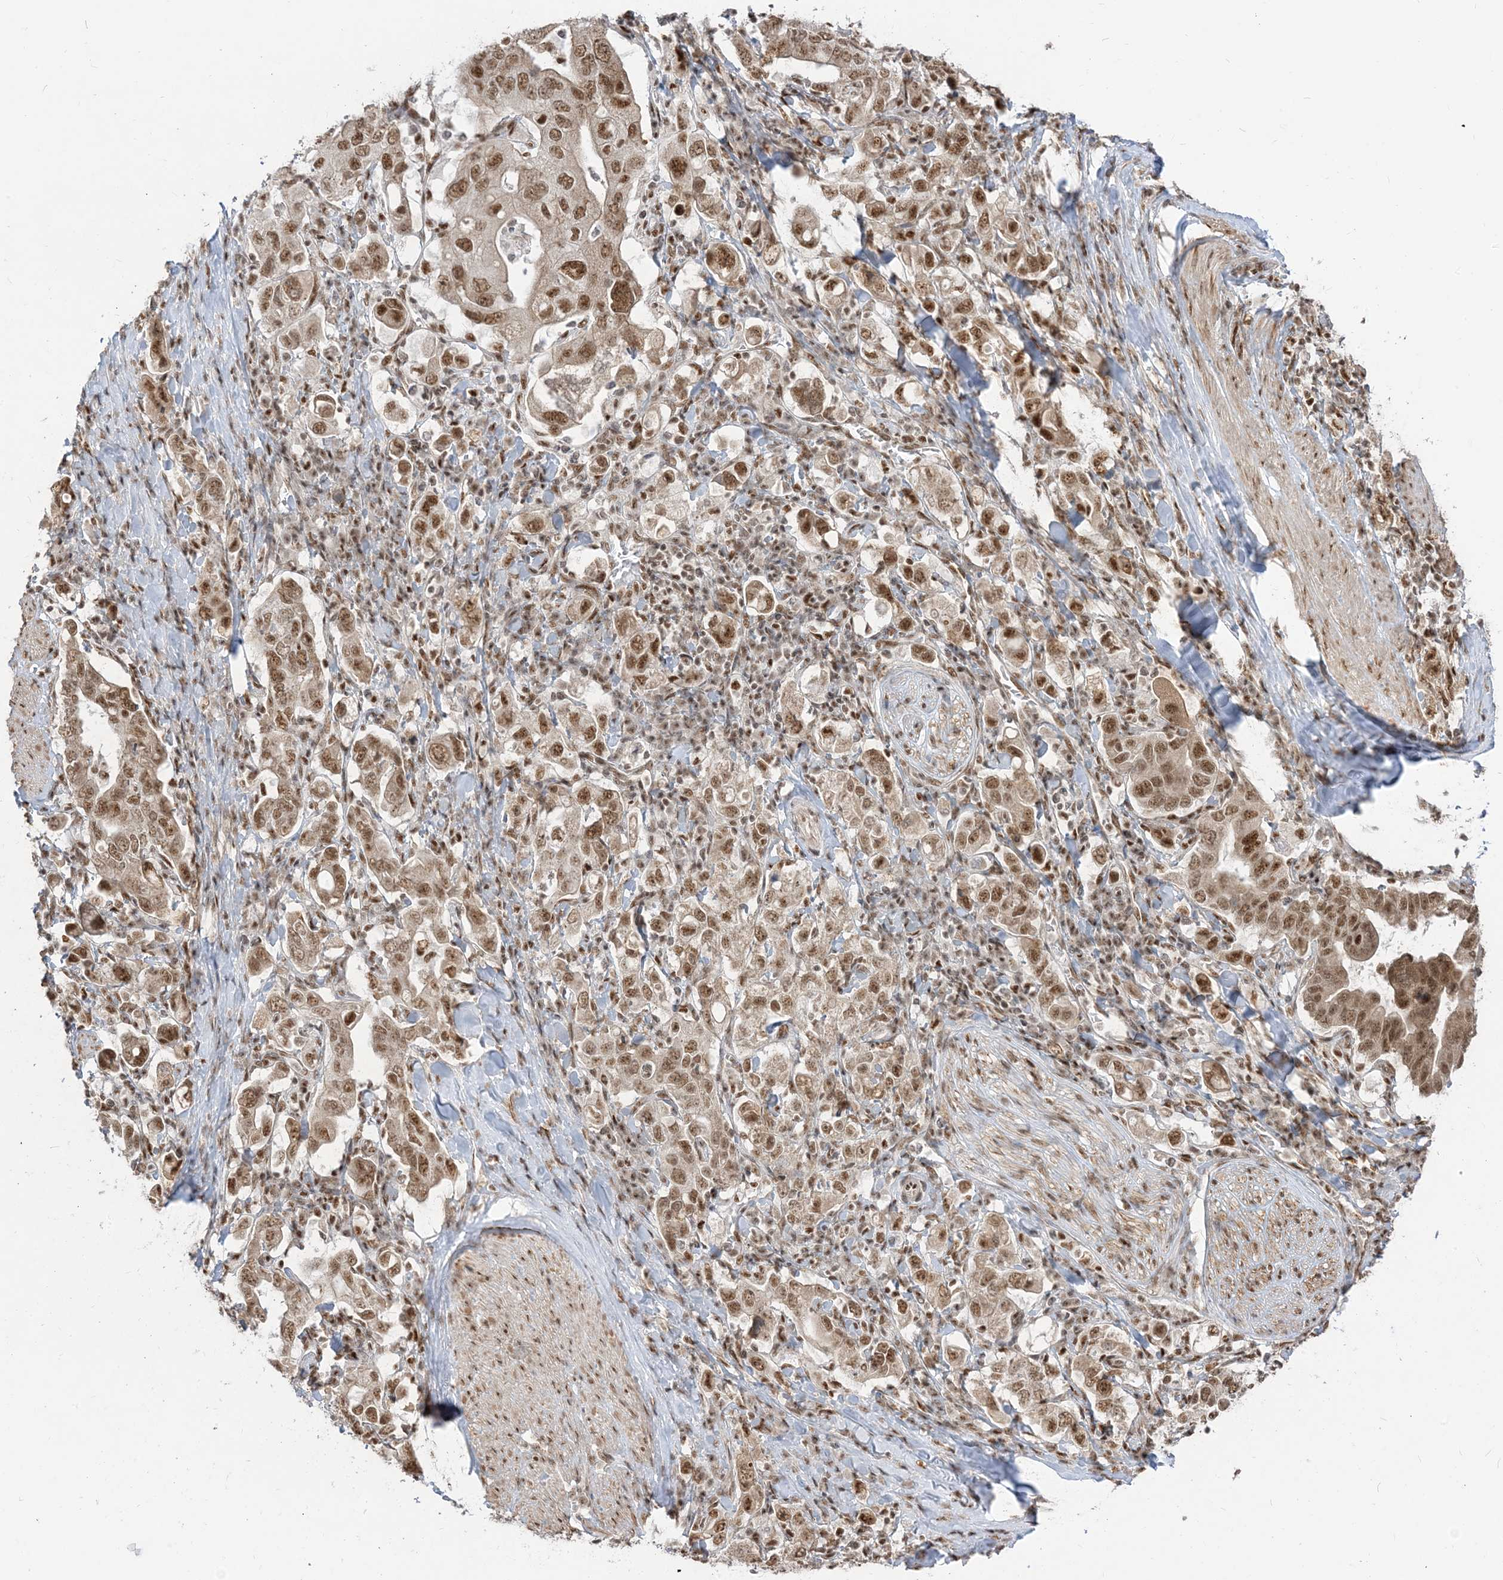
{"staining": {"intensity": "moderate", "quantity": ">75%", "location": "nuclear"}, "tissue": "stomach cancer", "cell_type": "Tumor cells", "image_type": "cancer", "snomed": [{"axis": "morphology", "description": "Adenocarcinoma, NOS"}, {"axis": "topography", "description": "Stomach, upper"}], "caption": "High-power microscopy captured an IHC image of stomach cancer, revealing moderate nuclear staining in approximately >75% of tumor cells.", "gene": "ARGLU1", "patient": {"sex": "male", "age": 62}}